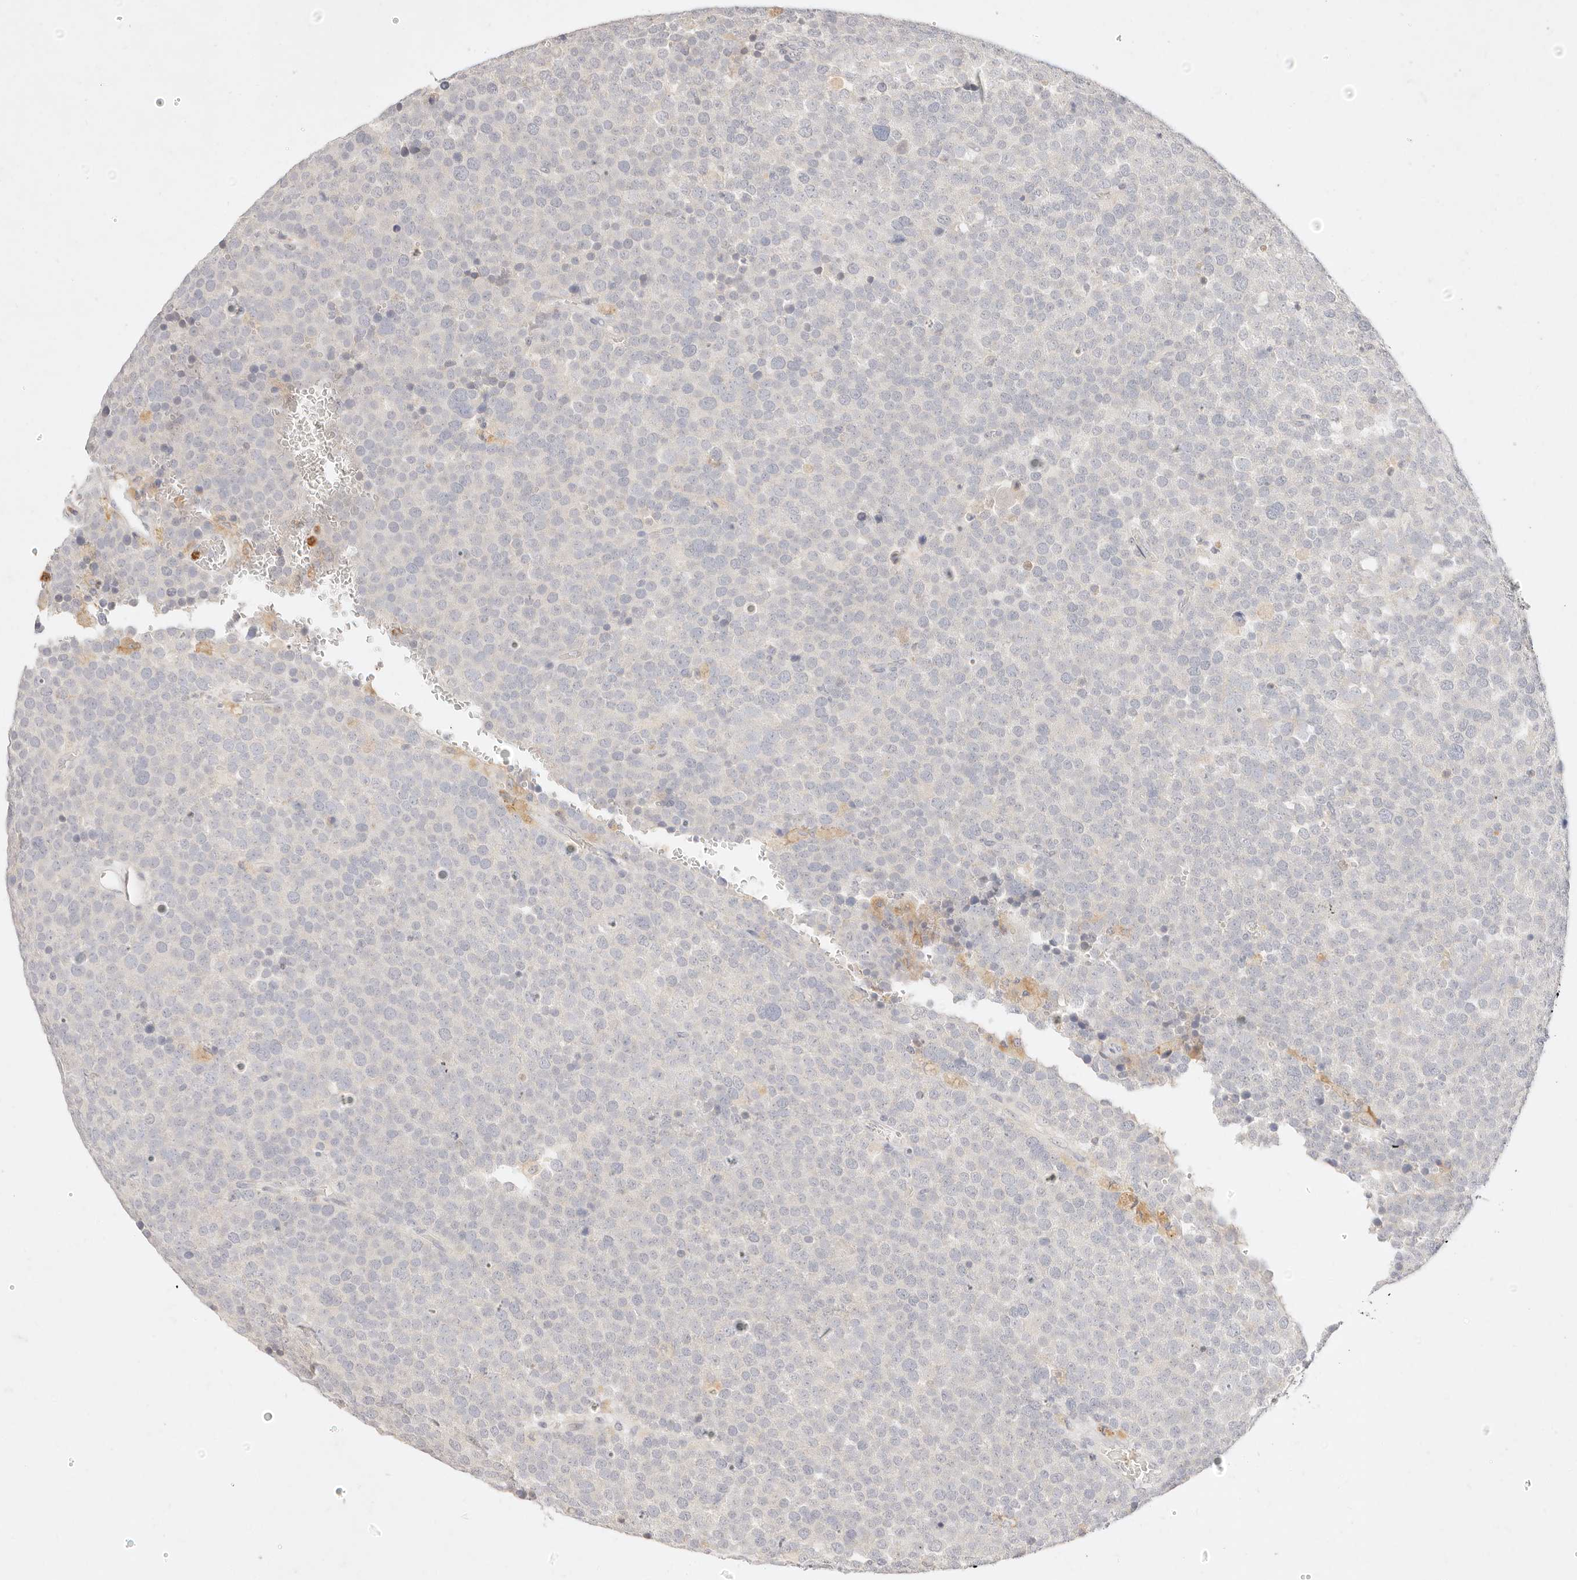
{"staining": {"intensity": "negative", "quantity": "none", "location": "none"}, "tissue": "testis cancer", "cell_type": "Tumor cells", "image_type": "cancer", "snomed": [{"axis": "morphology", "description": "Seminoma, NOS"}, {"axis": "topography", "description": "Testis"}], "caption": "Photomicrograph shows no significant protein staining in tumor cells of testis seminoma. Nuclei are stained in blue.", "gene": "GPR84", "patient": {"sex": "male", "age": 71}}